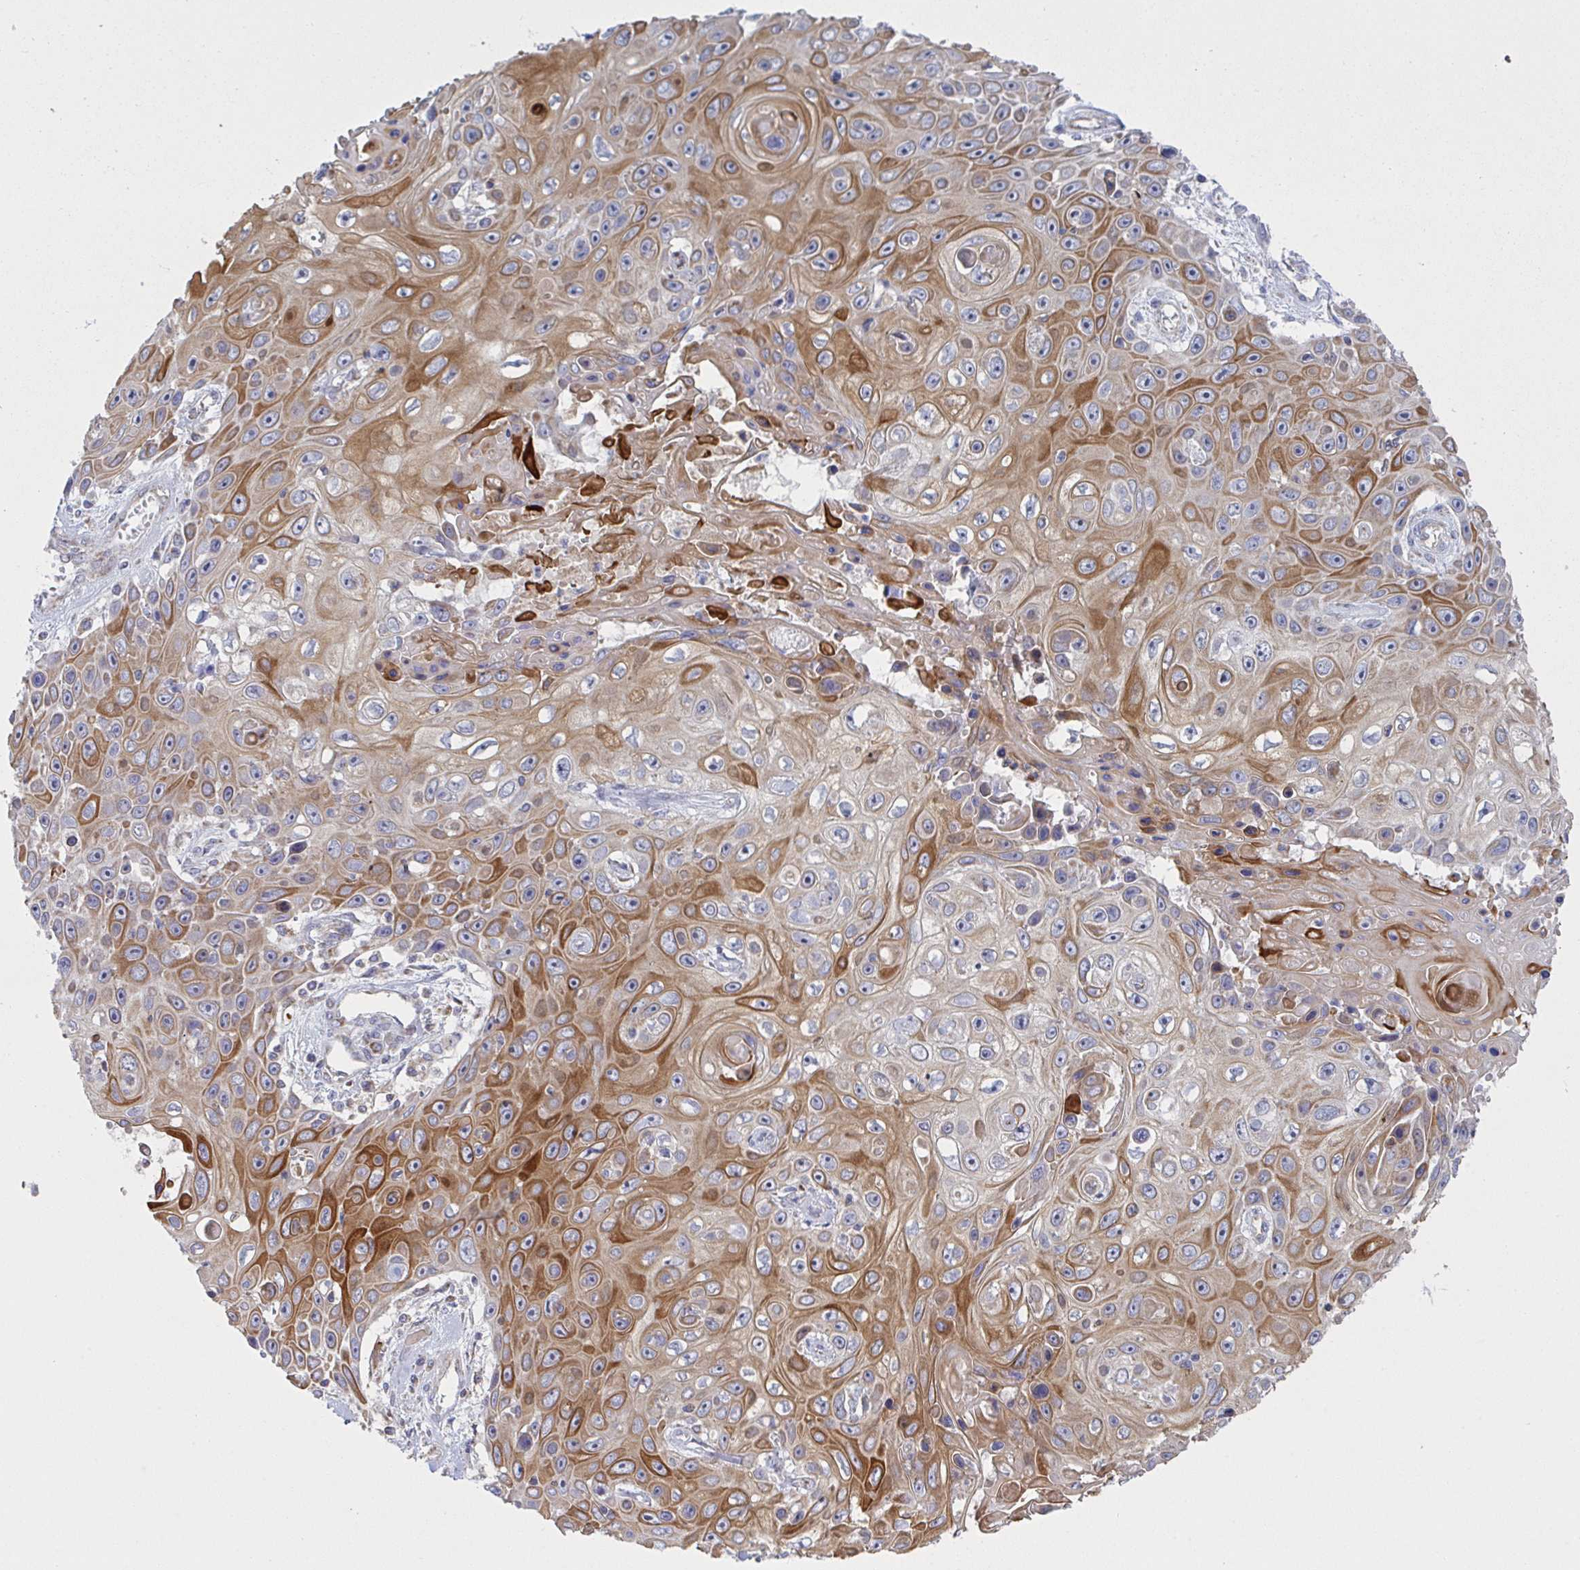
{"staining": {"intensity": "strong", "quantity": "25%-75%", "location": "cytoplasmic/membranous"}, "tissue": "skin cancer", "cell_type": "Tumor cells", "image_type": "cancer", "snomed": [{"axis": "morphology", "description": "Squamous cell carcinoma, NOS"}, {"axis": "topography", "description": "Skin"}], "caption": "High-power microscopy captured an immunohistochemistry photomicrograph of skin cancer, revealing strong cytoplasmic/membranous expression in approximately 25%-75% of tumor cells. (brown staining indicates protein expression, while blue staining denotes nuclei).", "gene": "NDUFA7", "patient": {"sex": "male", "age": 82}}